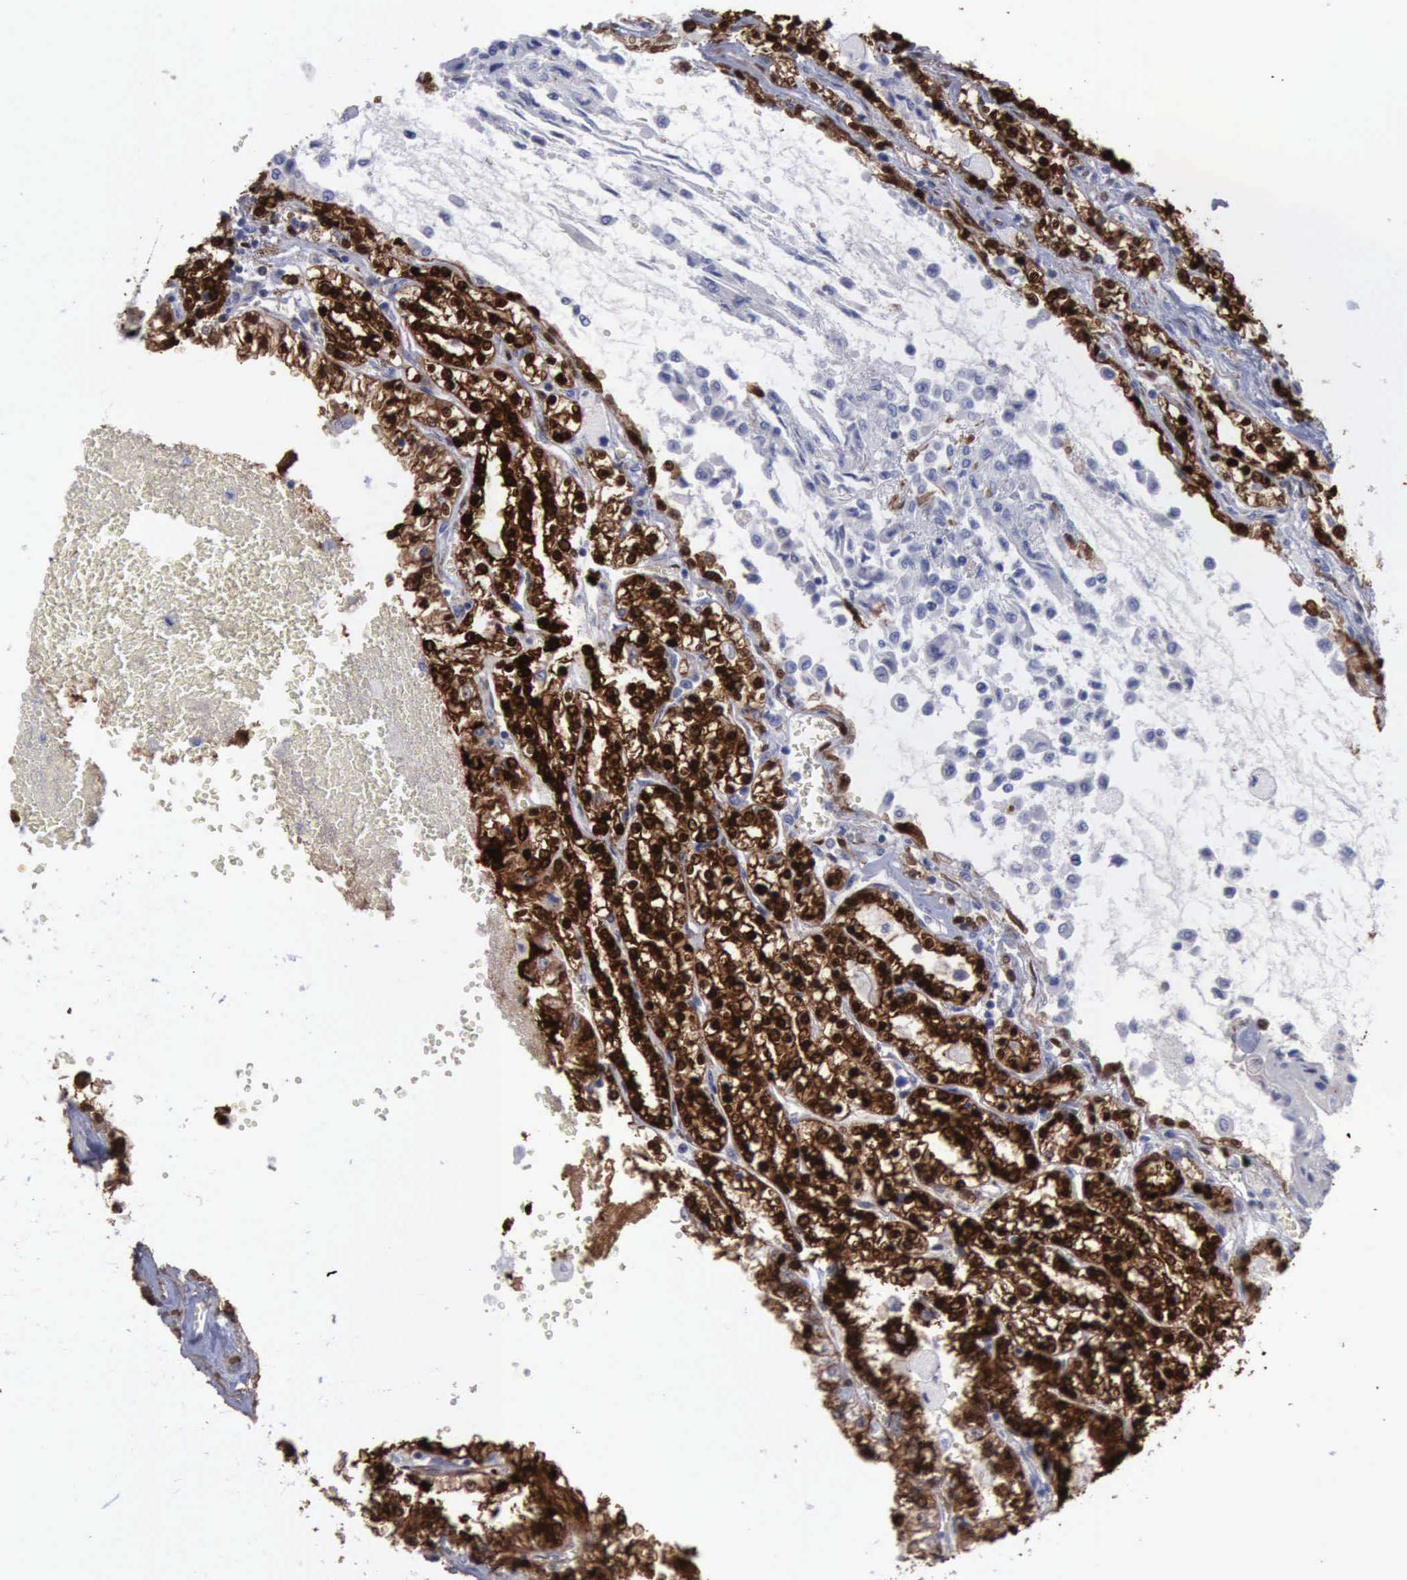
{"staining": {"intensity": "strong", "quantity": ">75%", "location": "cytoplasmic/membranous,nuclear"}, "tissue": "renal cancer", "cell_type": "Tumor cells", "image_type": "cancer", "snomed": [{"axis": "morphology", "description": "Adenocarcinoma, NOS"}, {"axis": "topography", "description": "Kidney"}], "caption": "Immunohistochemical staining of adenocarcinoma (renal) demonstrates high levels of strong cytoplasmic/membranous and nuclear protein staining in about >75% of tumor cells.", "gene": "FHL1", "patient": {"sex": "female", "age": 56}}